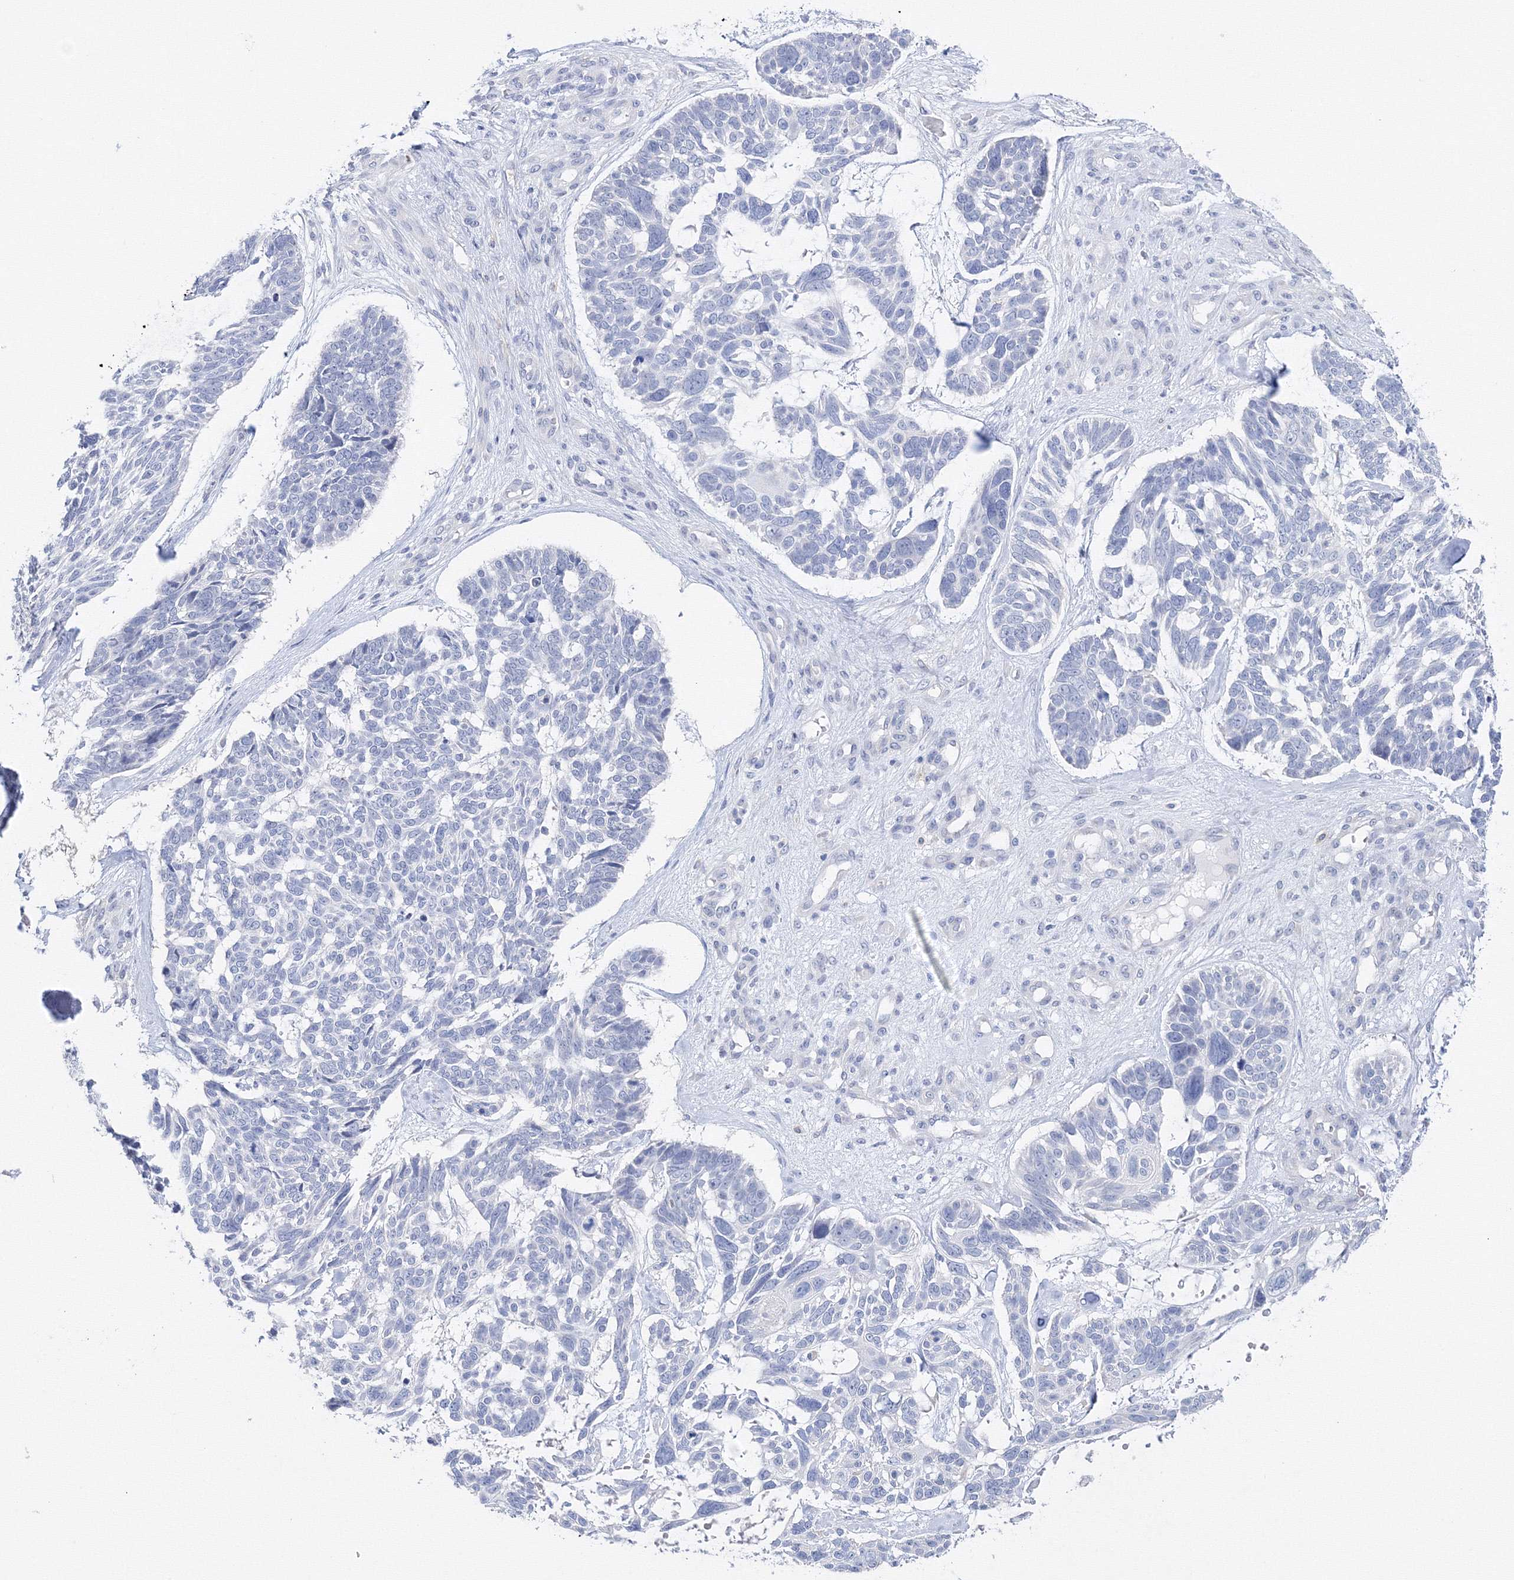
{"staining": {"intensity": "negative", "quantity": "none", "location": "none"}, "tissue": "skin cancer", "cell_type": "Tumor cells", "image_type": "cancer", "snomed": [{"axis": "morphology", "description": "Basal cell carcinoma"}, {"axis": "topography", "description": "Skin"}], "caption": "Immunohistochemistry (IHC) of human skin cancer displays no positivity in tumor cells.", "gene": "TAMM41", "patient": {"sex": "male", "age": 88}}